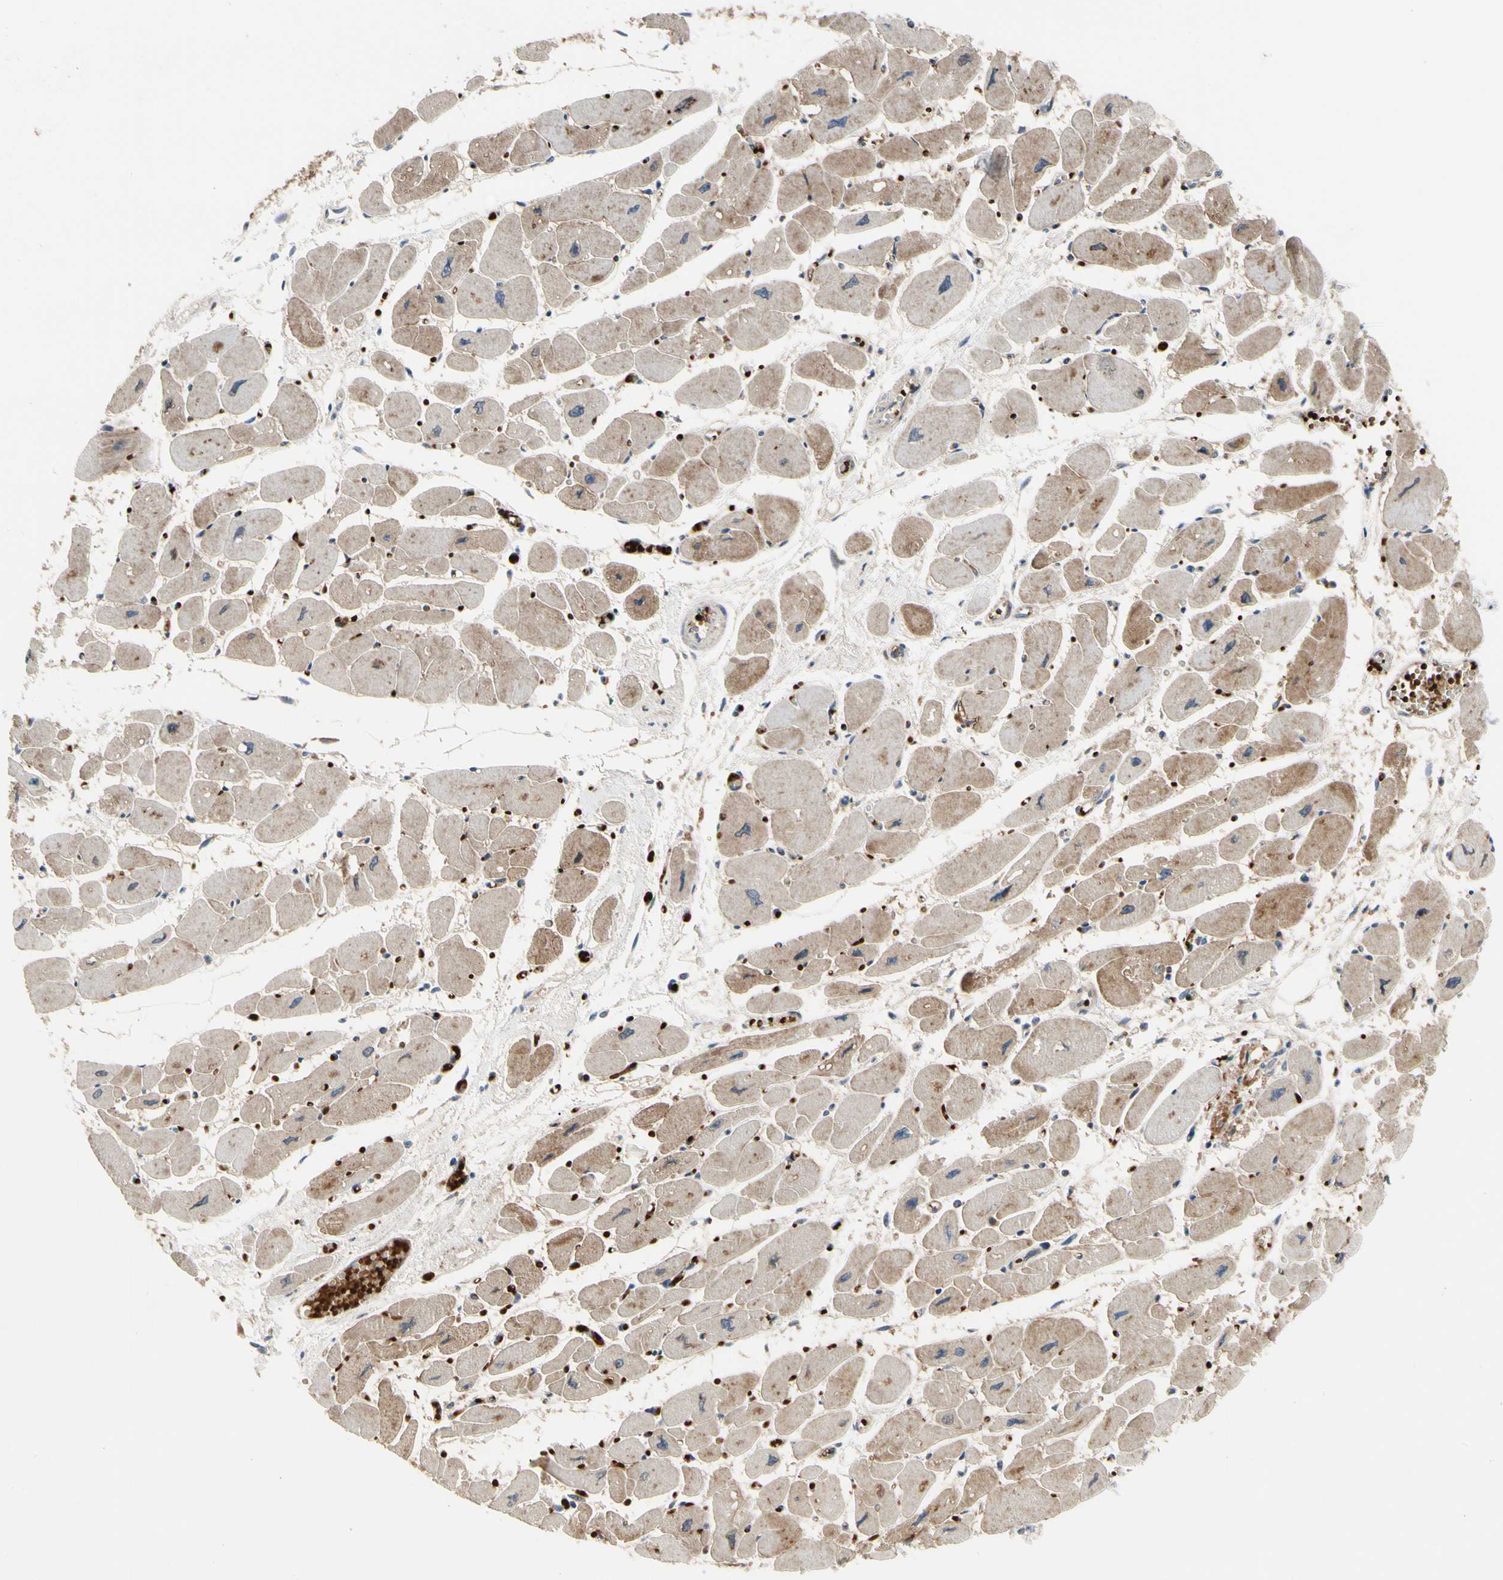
{"staining": {"intensity": "moderate", "quantity": ">75%", "location": "cytoplasmic/membranous,nuclear"}, "tissue": "heart muscle", "cell_type": "Cardiomyocytes", "image_type": "normal", "snomed": [{"axis": "morphology", "description": "Normal tissue, NOS"}, {"axis": "topography", "description": "Heart"}], "caption": "A micrograph showing moderate cytoplasmic/membranous,nuclear expression in approximately >75% of cardiomyocytes in benign heart muscle, as visualized by brown immunohistochemical staining.", "gene": "HMGCR", "patient": {"sex": "female", "age": 54}}